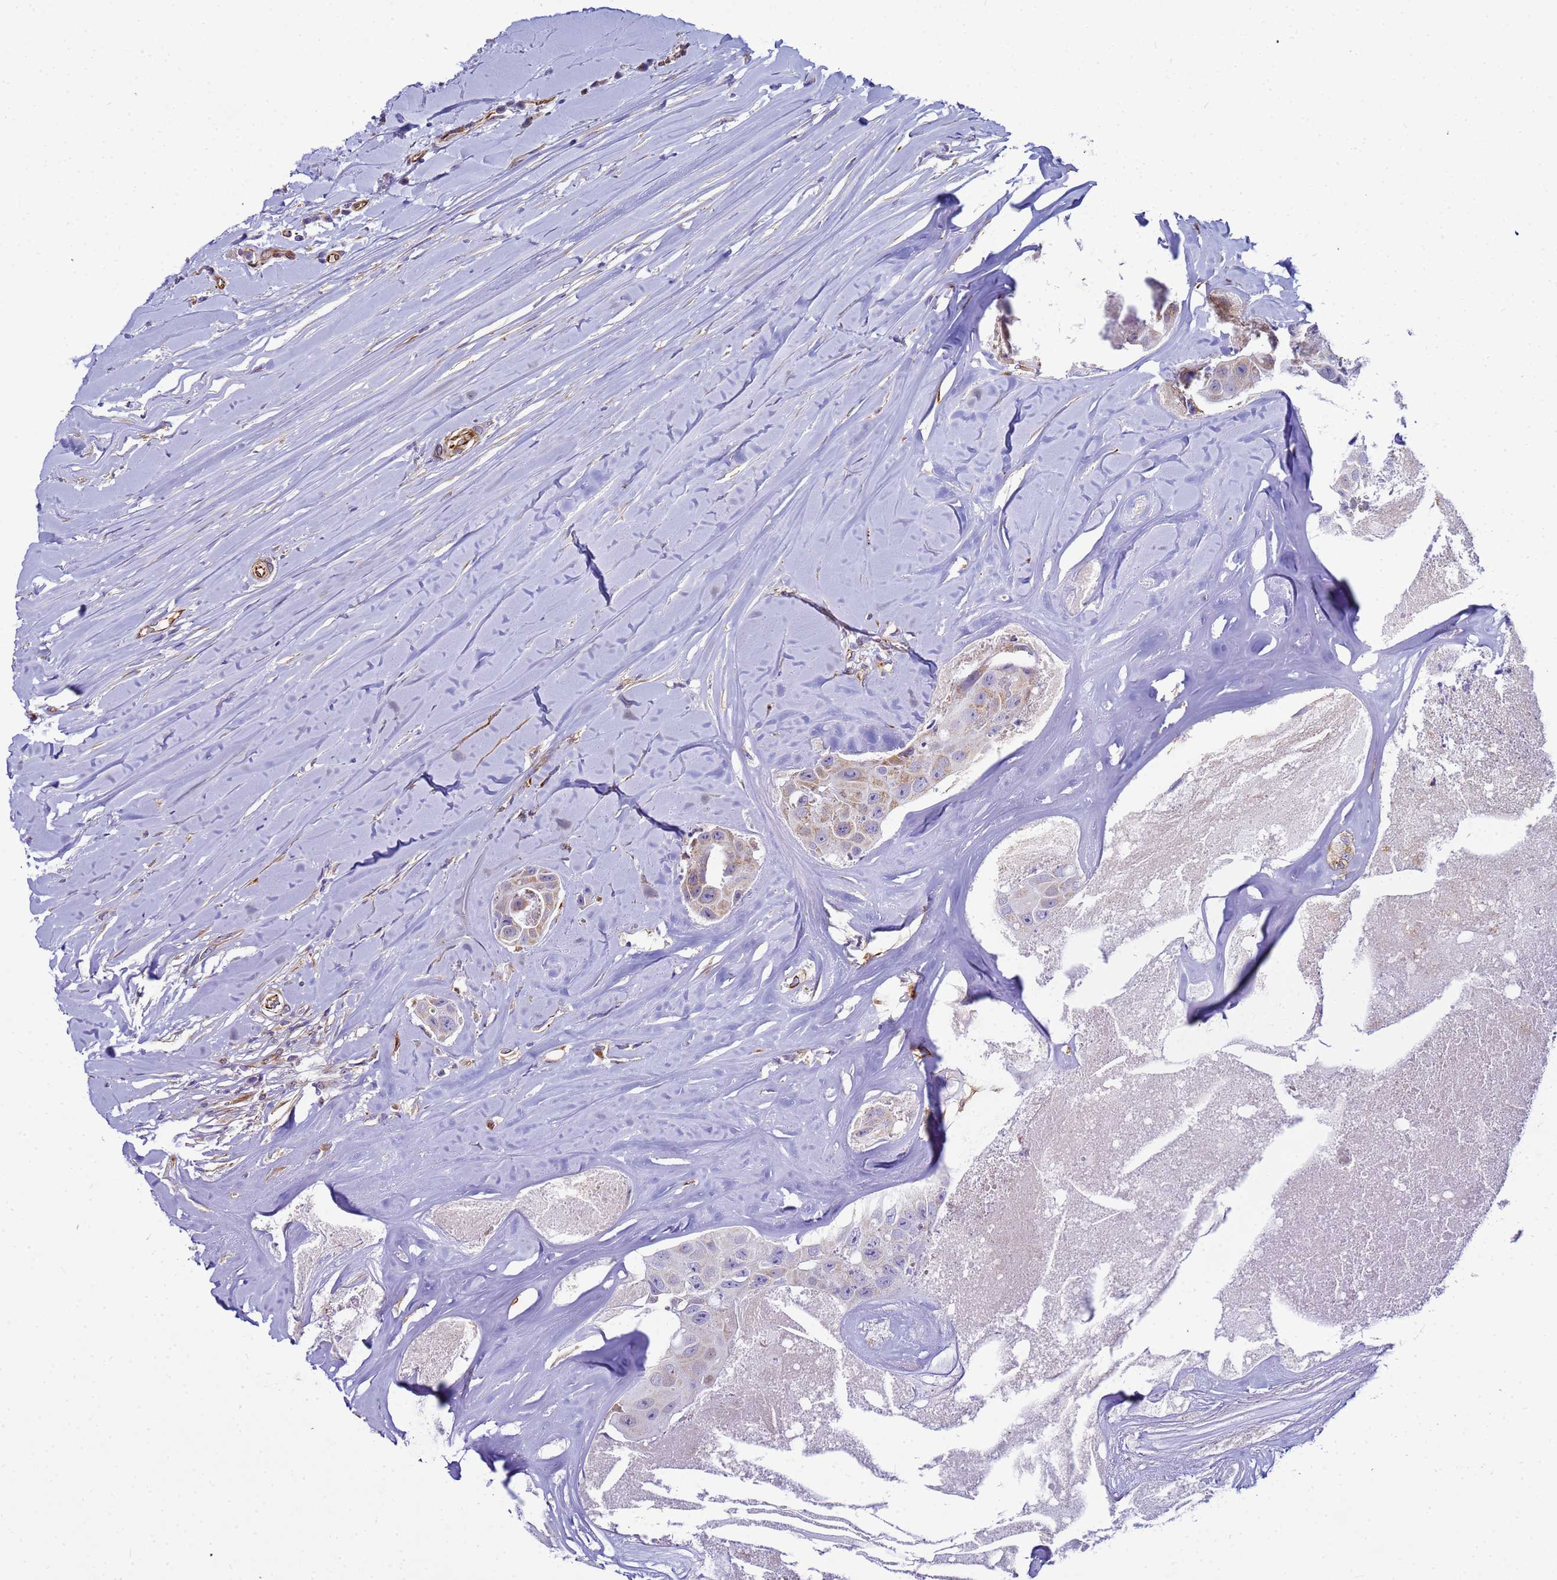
{"staining": {"intensity": "moderate", "quantity": "25%-75%", "location": "cytoplasmic/membranous"}, "tissue": "head and neck cancer", "cell_type": "Tumor cells", "image_type": "cancer", "snomed": [{"axis": "morphology", "description": "Adenocarcinoma, NOS"}, {"axis": "morphology", "description": "Adenocarcinoma, metastatic, NOS"}, {"axis": "topography", "description": "Head-Neck"}], "caption": "An image of human head and neck cancer stained for a protein exhibits moderate cytoplasmic/membranous brown staining in tumor cells. (IHC, brightfield microscopy, high magnification).", "gene": "UBXN2B", "patient": {"sex": "male", "age": 75}}